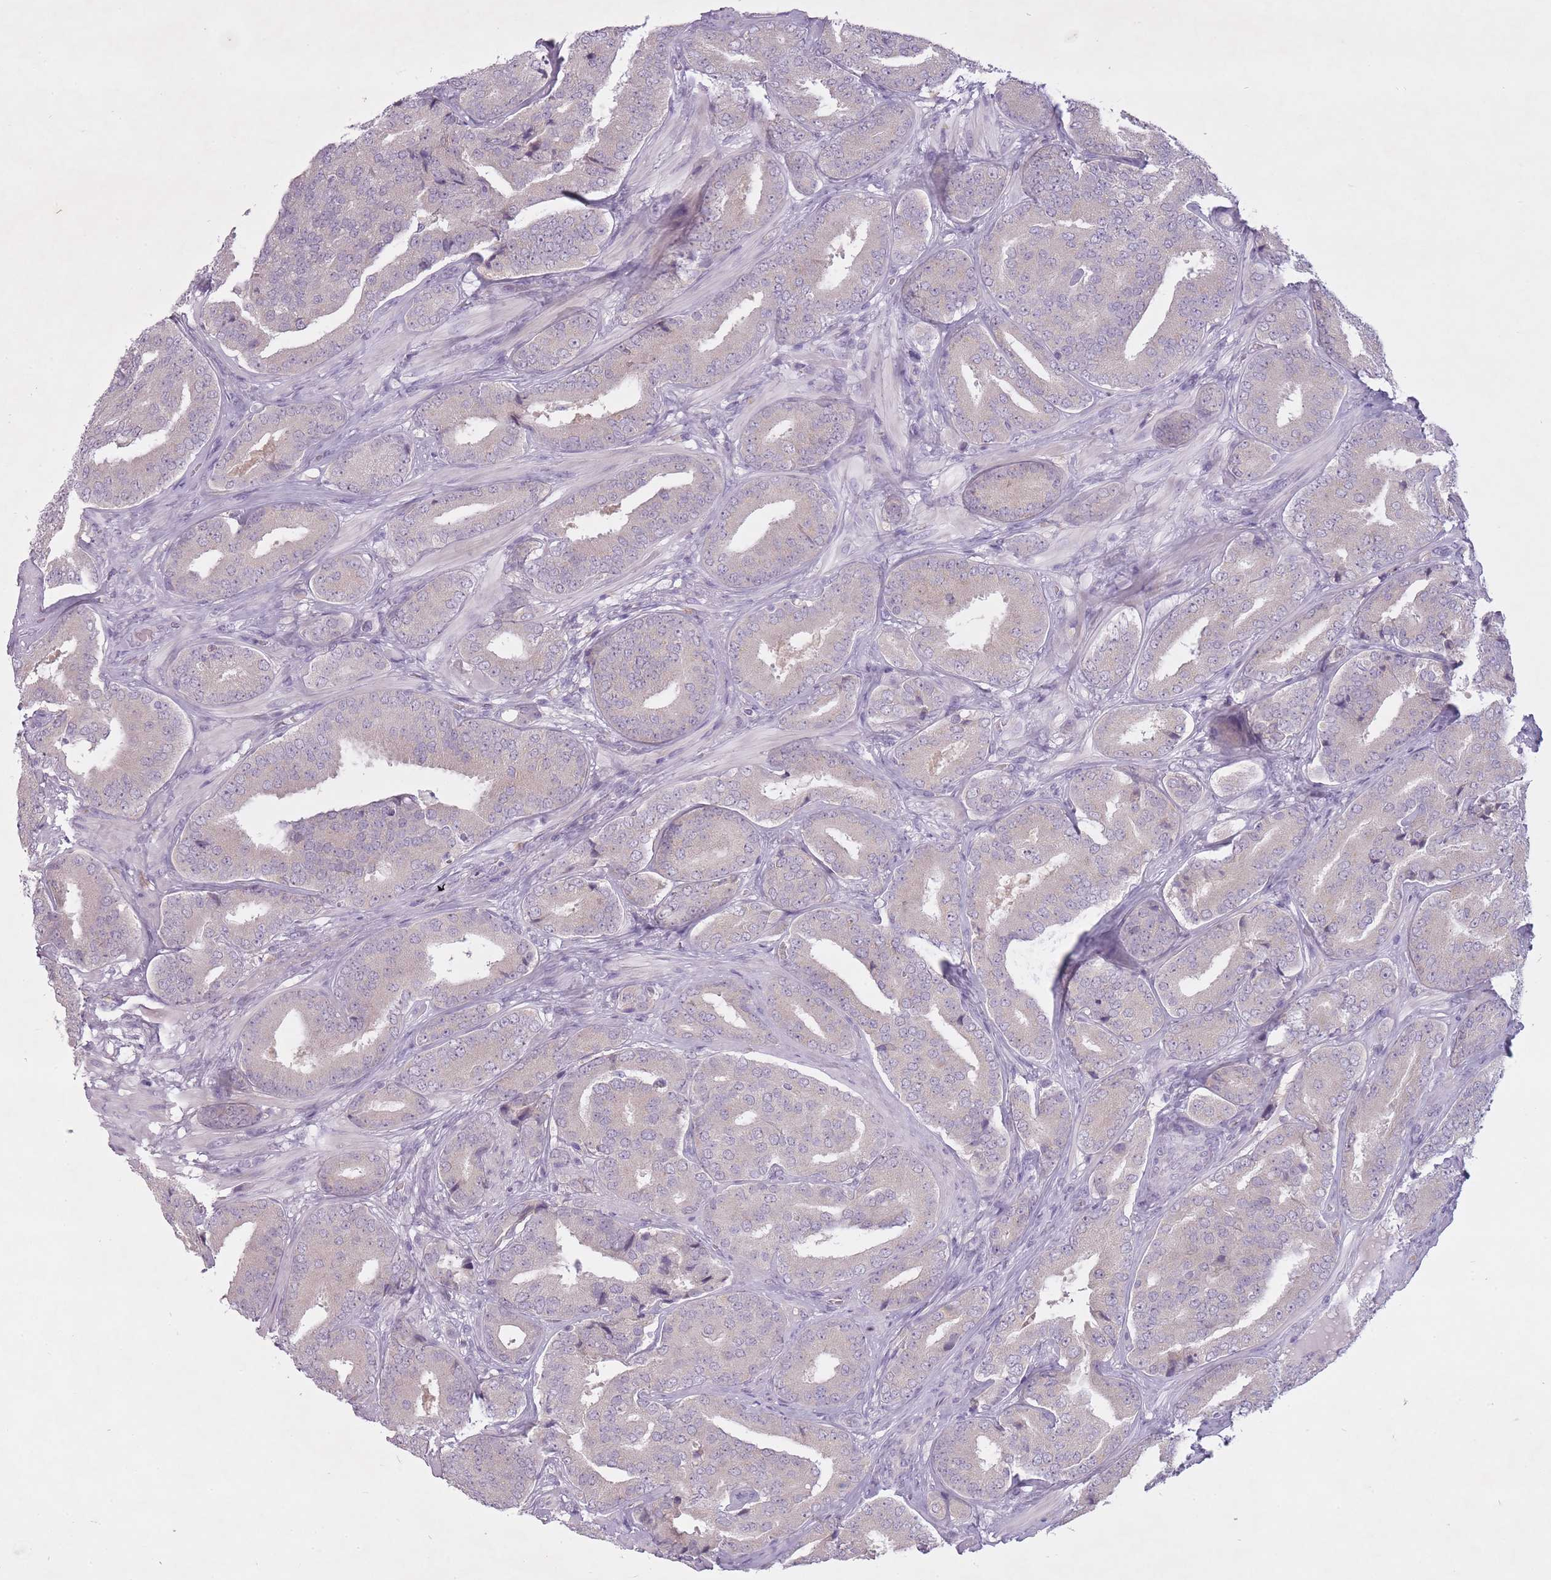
{"staining": {"intensity": "negative", "quantity": "none", "location": "none"}, "tissue": "prostate cancer", "cell_type": "Tumor cells", "image_type": "cancer", "snomed": [{"axis": "morphology", "description": "Adenocarcinoma, High grade"}, {"axis": "topography", "description": "Prostate"}], "caption": "Immunohistochemical staining of human prostate cancer (adenocarcinoma (high-grade)) demonstrates no significant expression in tumor cells. The staining was performed using DAB to visualize the protein expression in brown, while the nuclei were stained in blue with hematoxylin (Magnification: 20x).", "gene": "FAM43B", "patient": {"sex": "male", "age": 63}}